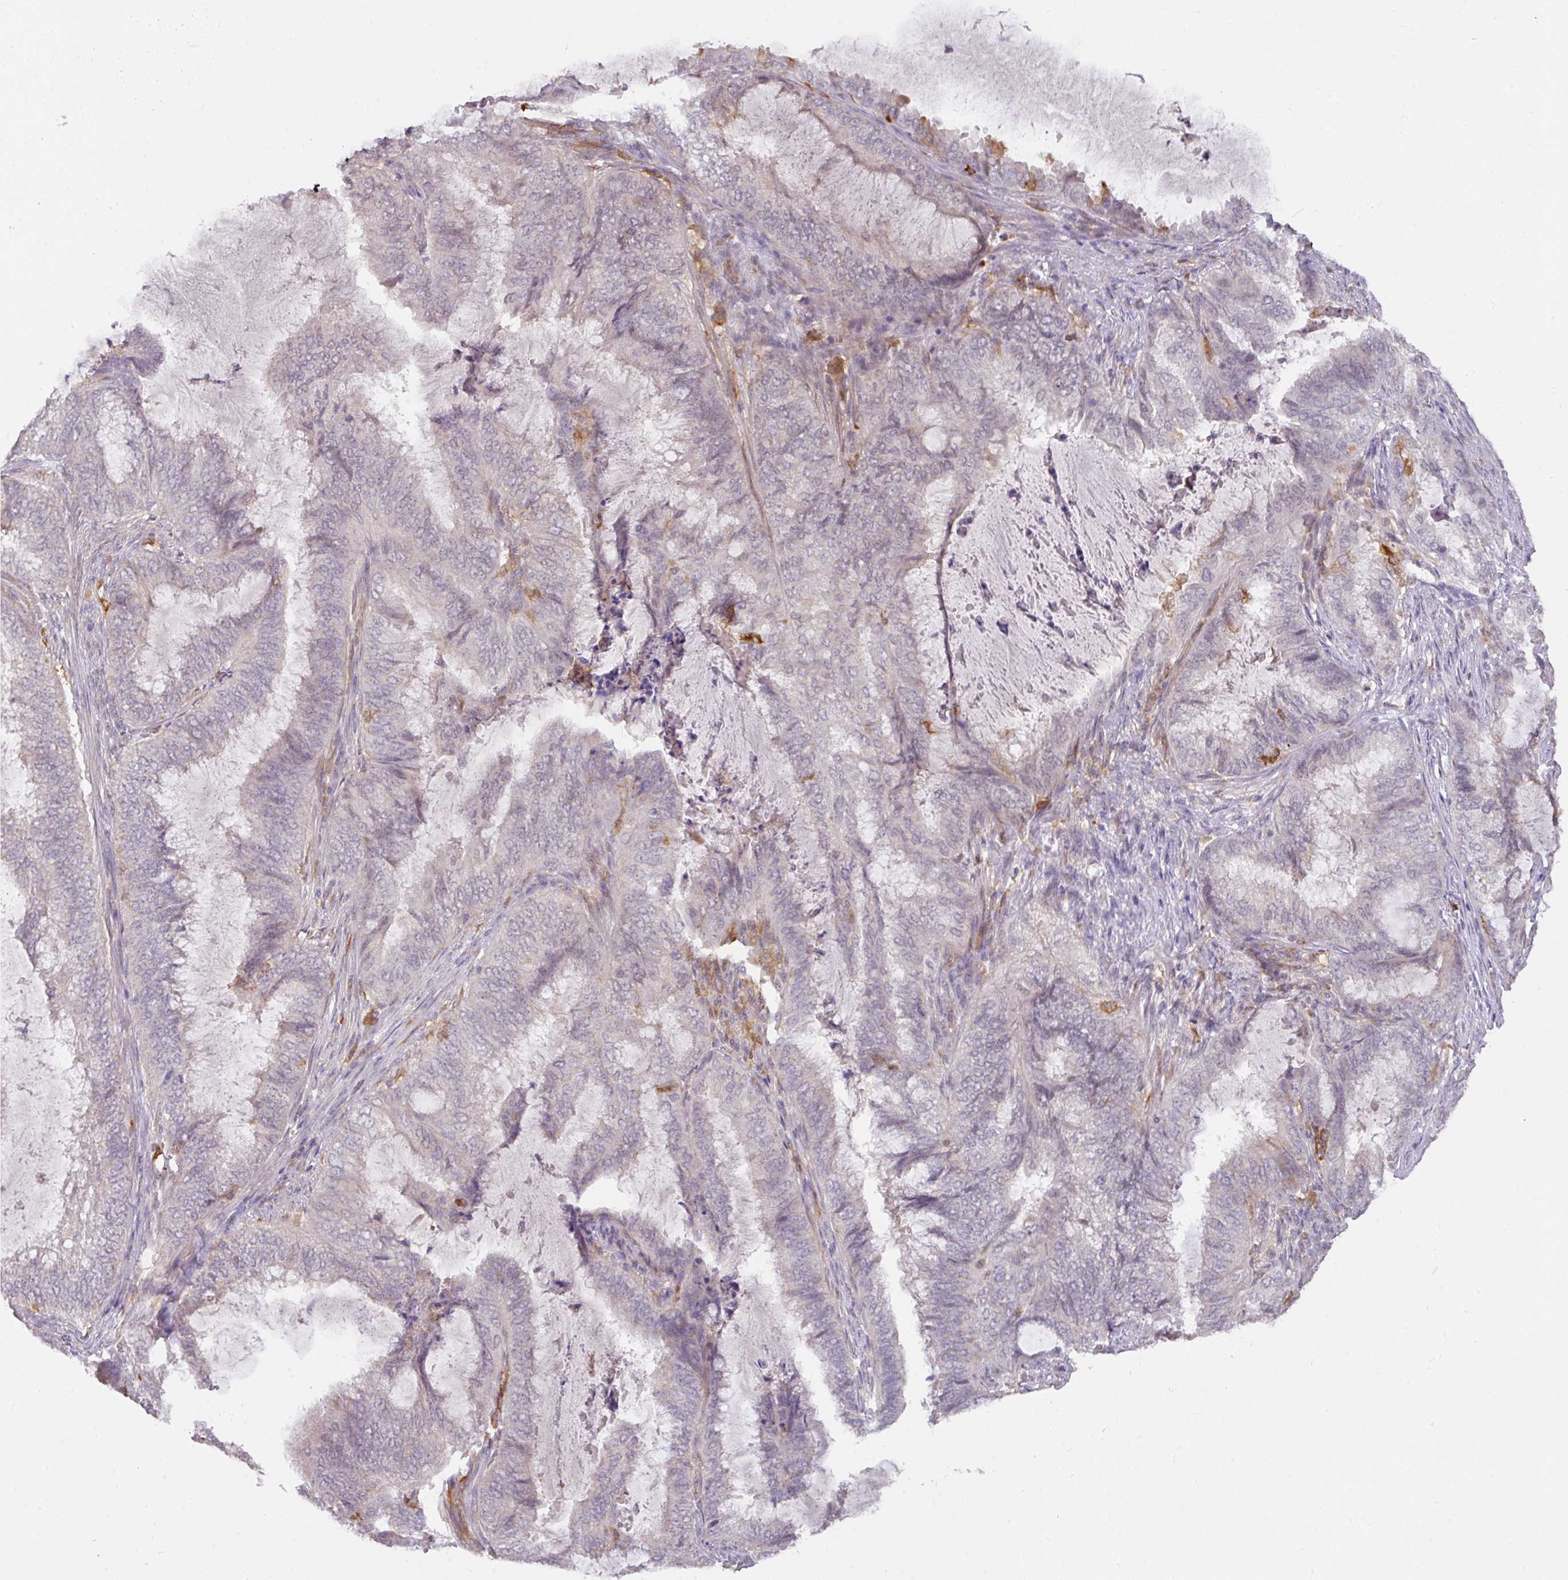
{"staining": {"intensity": "negative", "quantity": "none", "location": "none"}, "tissue": "endometrial cancer", "cell_type": "Tumor cells", "image_type": "cancer", "snomed": [{"axis": "morphology", "description": "Adenocarcinoma, NOS"}, {"axis": "topography", "description": "Endometrium"}], "caption": "Histopathology image shows no protein staining in tumor cells of endometrial cancer (adenocarcinoma) tissue. (DAB (3,3'-diaminobenzidine) immunohistochemistry (IHC) with hematoxylin counter stain).", "gene": "GCNT7", "patient": {"sex": "female", "age": 51}}